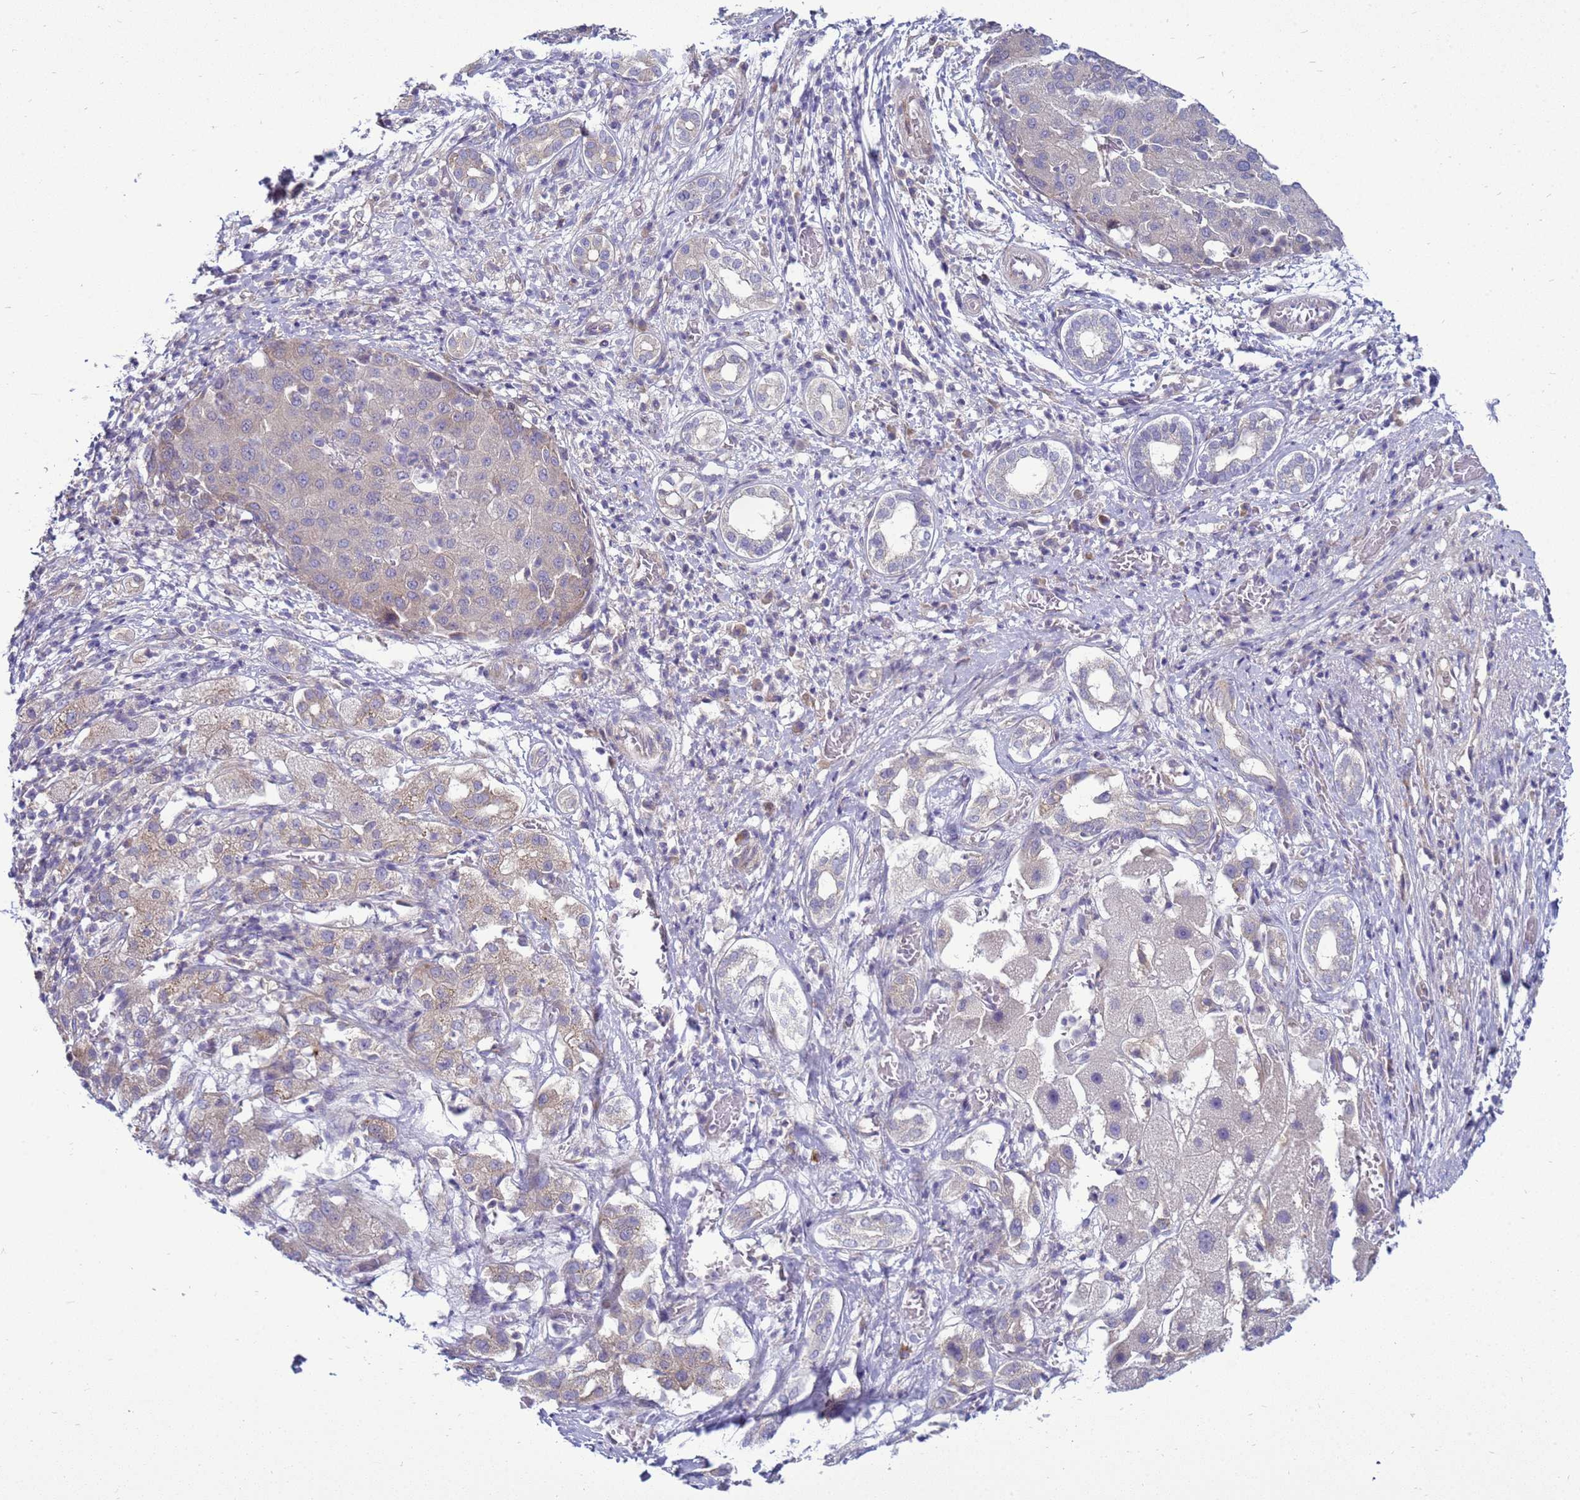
{"staining": {"intensity": "negative", "quantity": "none", "location": "none"}, "tissue": "liver cancer", "cell_type": "Tumor cells", "image_type": "cancer", "snomed": [{"axis": "morphology", "description": "Carcinoma, Hepatocellular, NOS"}, {"axis": "topography", "description": "Liver"}], "caption": "Liver cancer stained for a protein using immunohistochemistry (IHC) reveals no expression tumor cells.", "gene": "MON1B", "patient": {"sex": "male", "age": 65}}